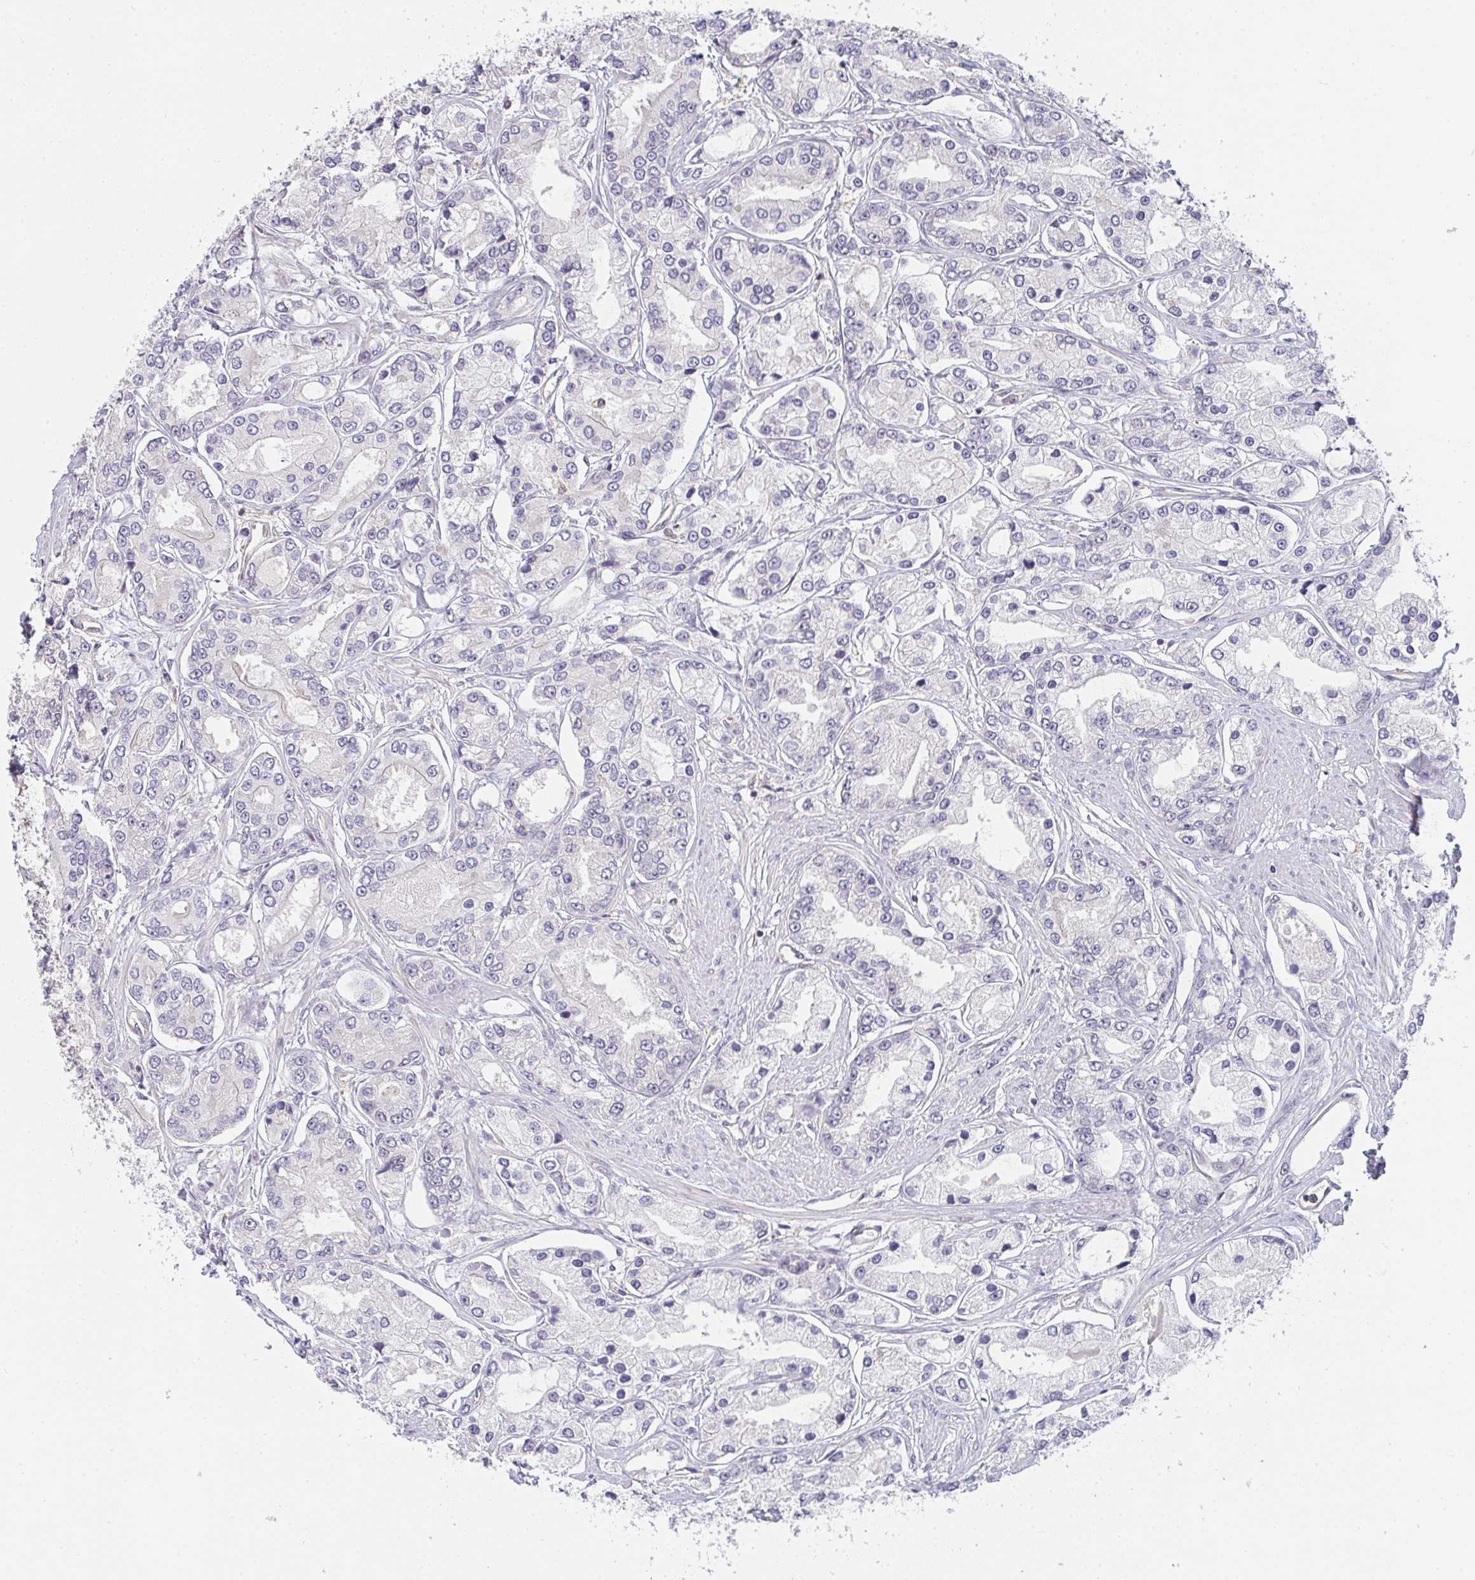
{"staining": {"intensity": "negative", "quantity": "none", "location": "none"}, "tissue": "prostate cancer", "cell_type": "Tumor cells", "image_type": "cancer", "snomed": [{"axis": "morphology", "description": "Adenocarcinoma, High grade"}, {"axis": "topography", "description": "Prostate"}], "caption": "This is an immunohistochemistry image of prostate adenocarcinoma (high-grade). There is no staining in tumor cells.", "gene": "GSDMB", "patient": {"sex": "male", "age": 66}}